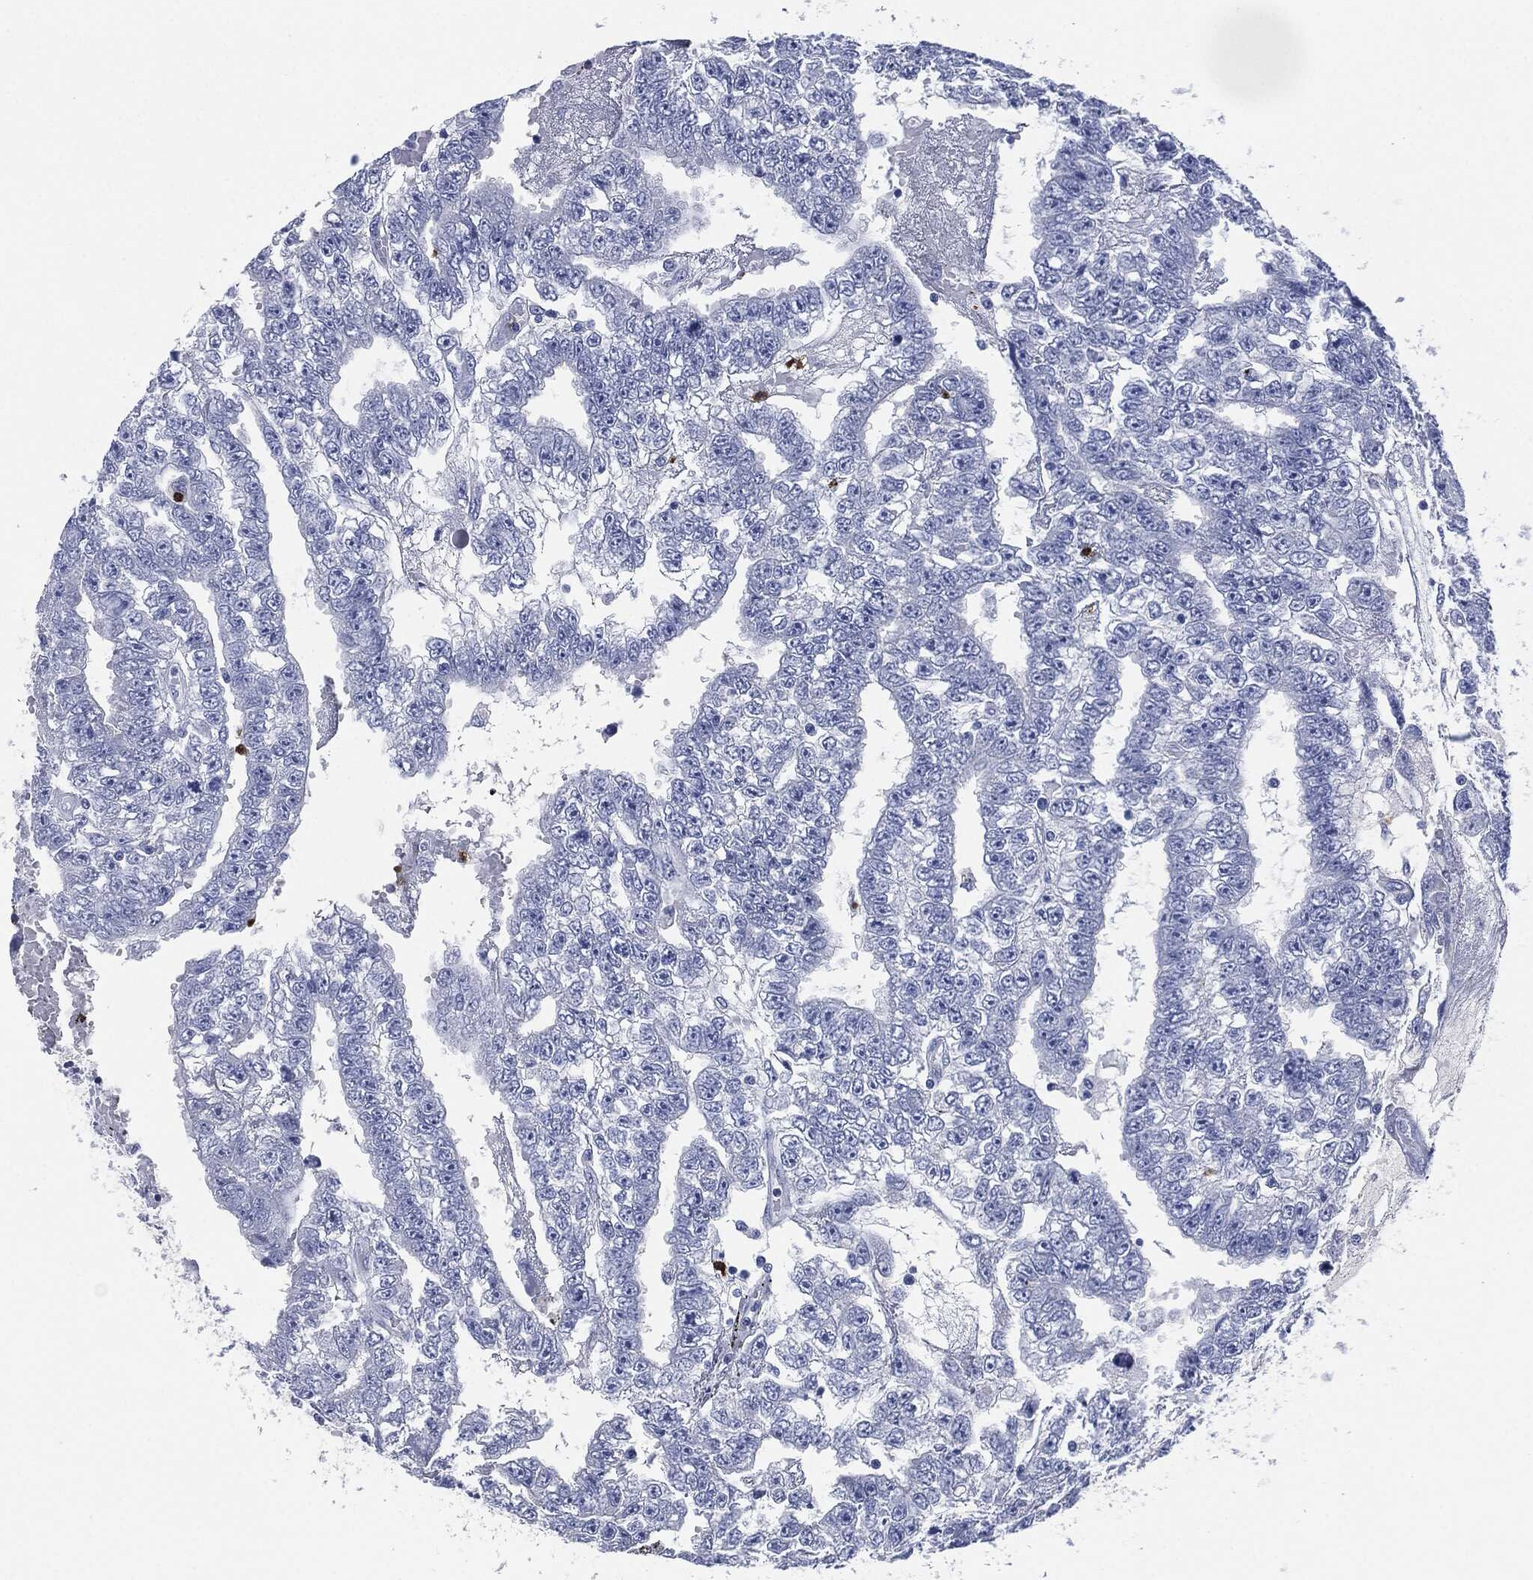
{"staining": {"intensity": "negative", "quantity": "none", "location": "none"}, "tissue": "testis cancer", "cell_type": "Tumor cells", "image_type": "cancer", "snomed": [{"axis": "morphology", "description": "Carcinoma, Embryonal, NOS"}, {"axis": "topography", "description": "Testis"}], "caption": "A micrograph of embryonal carcinoma (testis) stained for a protein reveals no brown staining in tumor cells.", "gene": "CEACAM8", "patient": {"sex": "male", "age": 25}}